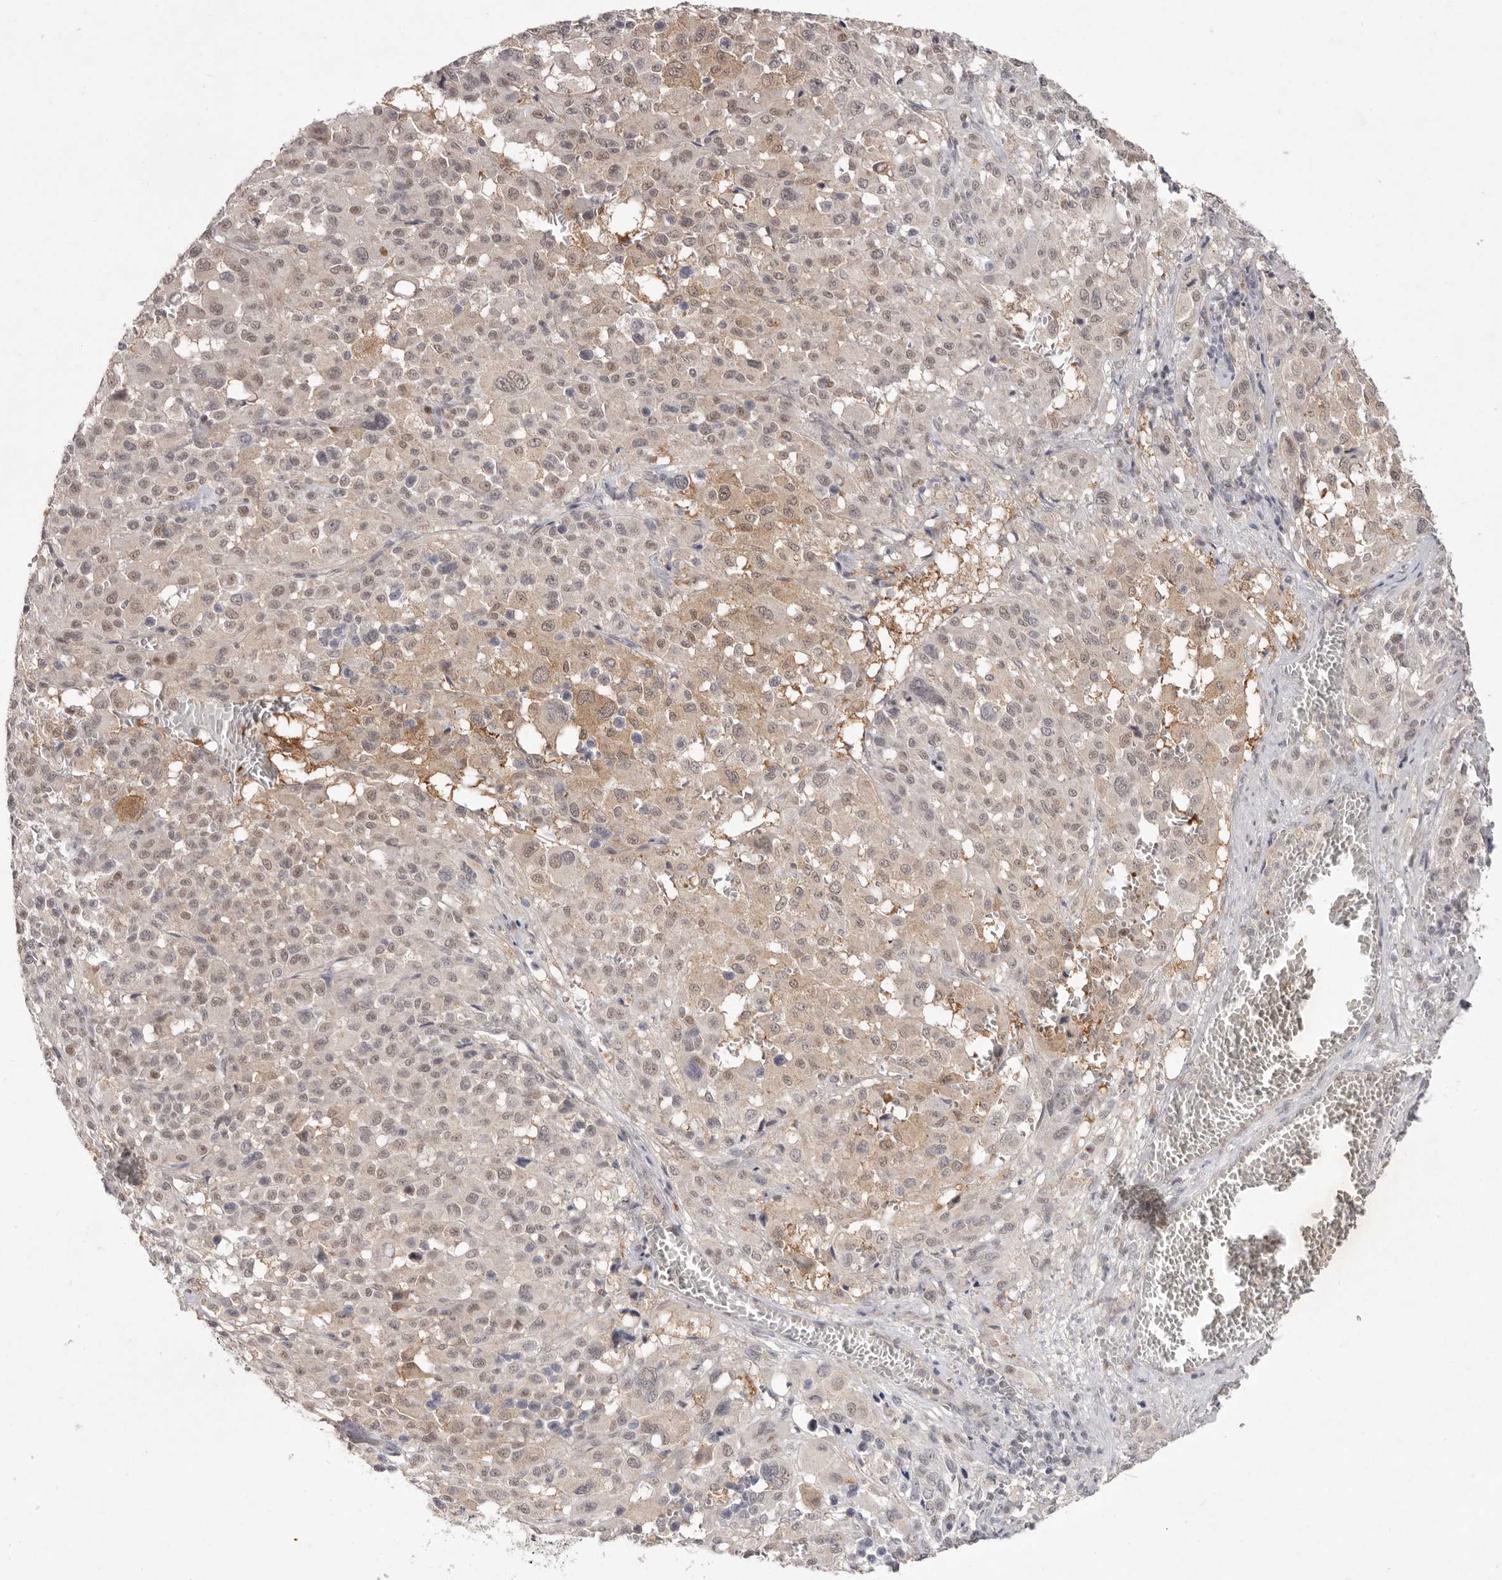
{"staining": {"intensity": "moderate", "quantity": "<25%", "location": "cytoplasmic/membranous,nuclear"}, "tissue": "melanoma", "cell_type": "Tumor cells", "image_type": "cancer", "snomed": [{"axis": "morphology", "description": "Malignant melanoma, Metastatic site"}, {"axis": "topography", "description": "Skin"}], "caption": "An image of human malignant melanoma (metastatic site) stained for a protein demonstrates moderate cytoplasmic/membranous and nuclear brown staining in tumor cells. (DAB (3,3'-diaminobenzidine) IHC, brown staining for protein, blue staining for nuclei).", "gene": "TADA1", "patient": {"sex": "female", "age": 74}}